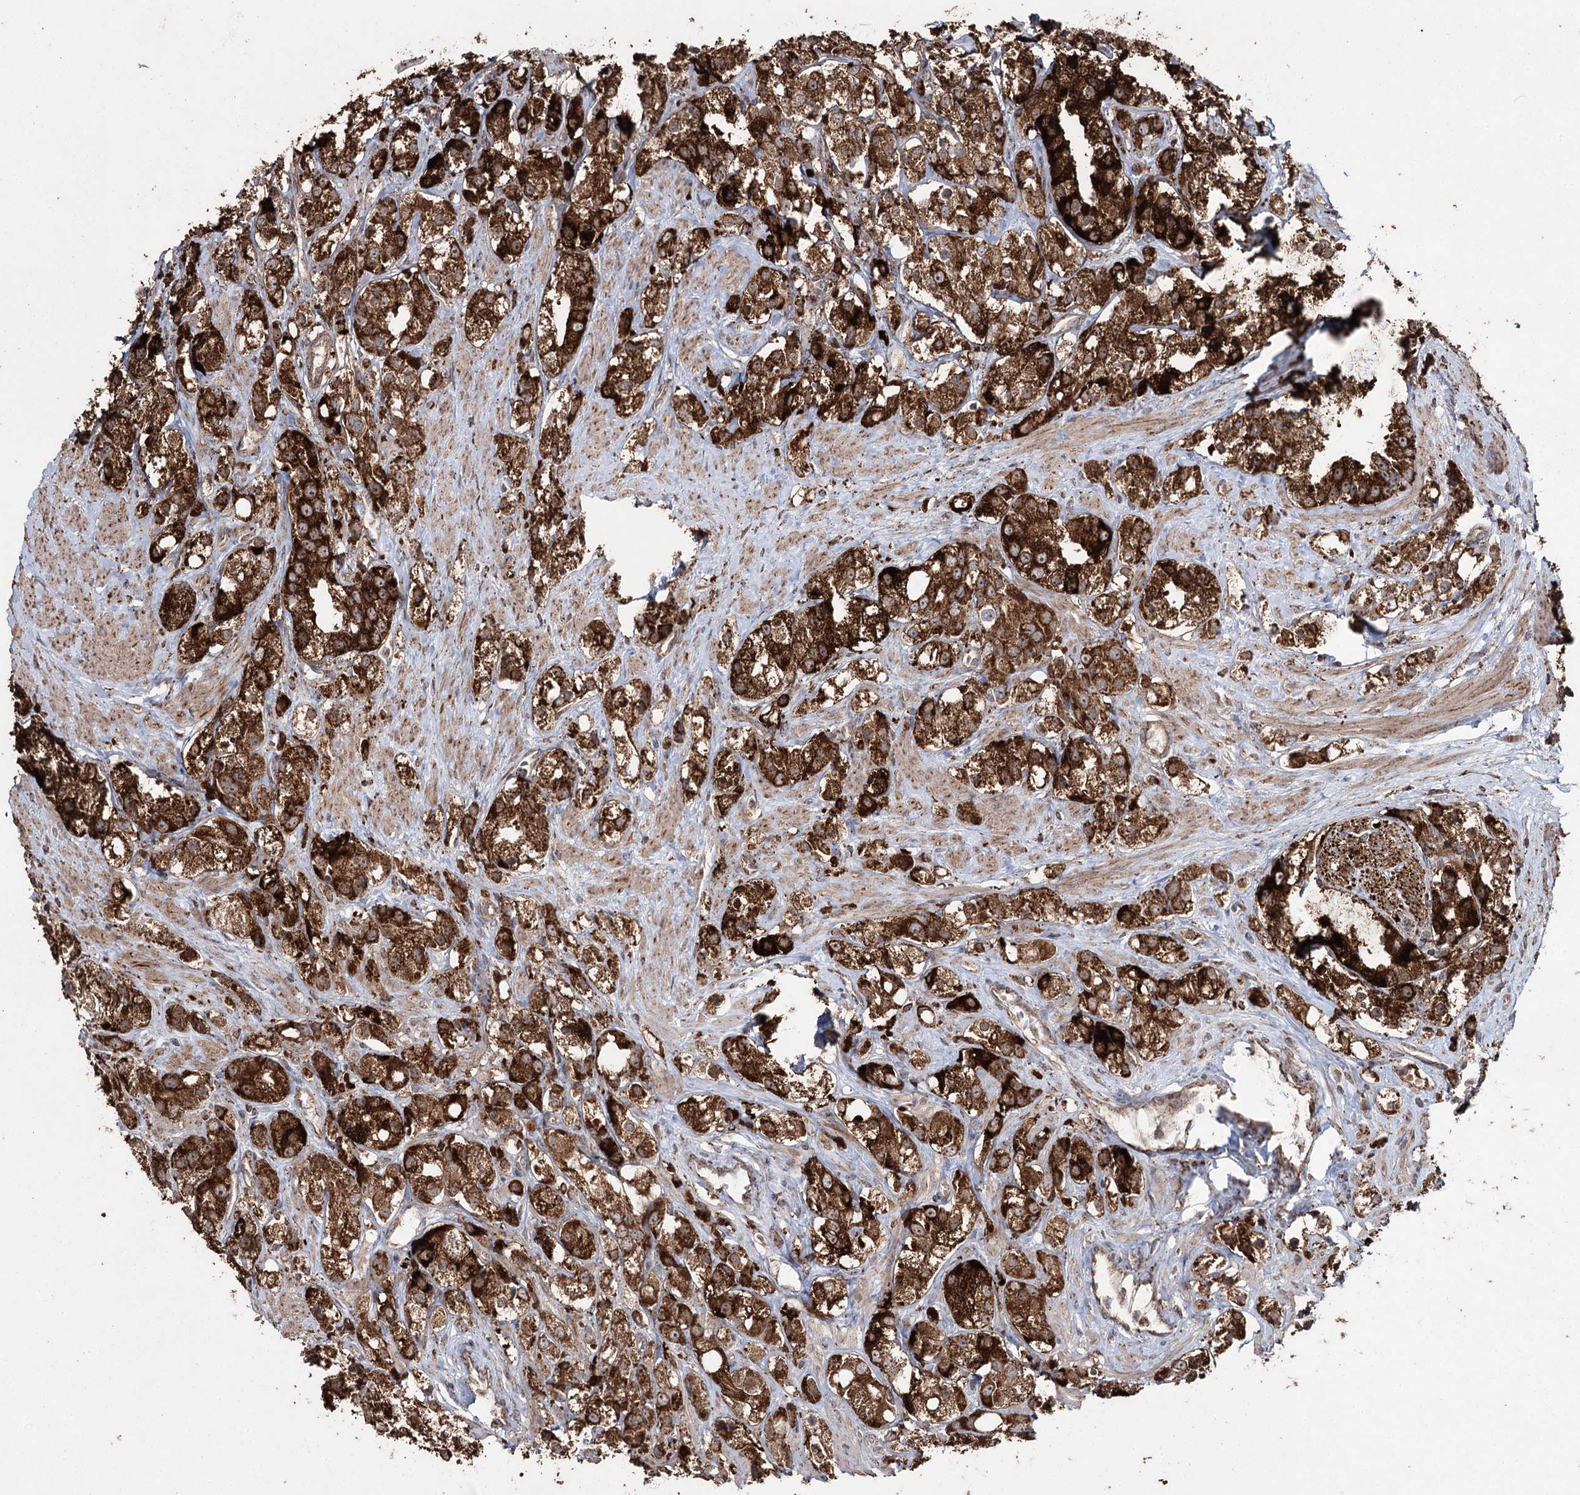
{"staining": {"intensity": "strong", "quantity": ">75%", "location": "cytoplasmic/membranous"}, "tissue": "prostate cancer", "cell_type": "Tumor cells", "image_type": "cancer", "snomed": [{"axis": "morphology", "description": "Adenocarcinoma, NOS"}, {"axis": "topography", "description": "Prostate"}], "caption": "Prostate adenocarcinoma stained with a brown dye shows strong cytoplasmic/membranous positive expression in approximately >75% of tumor cells.", "gene": "SLF2", "patient": {"sex": "male", "age": 79}}